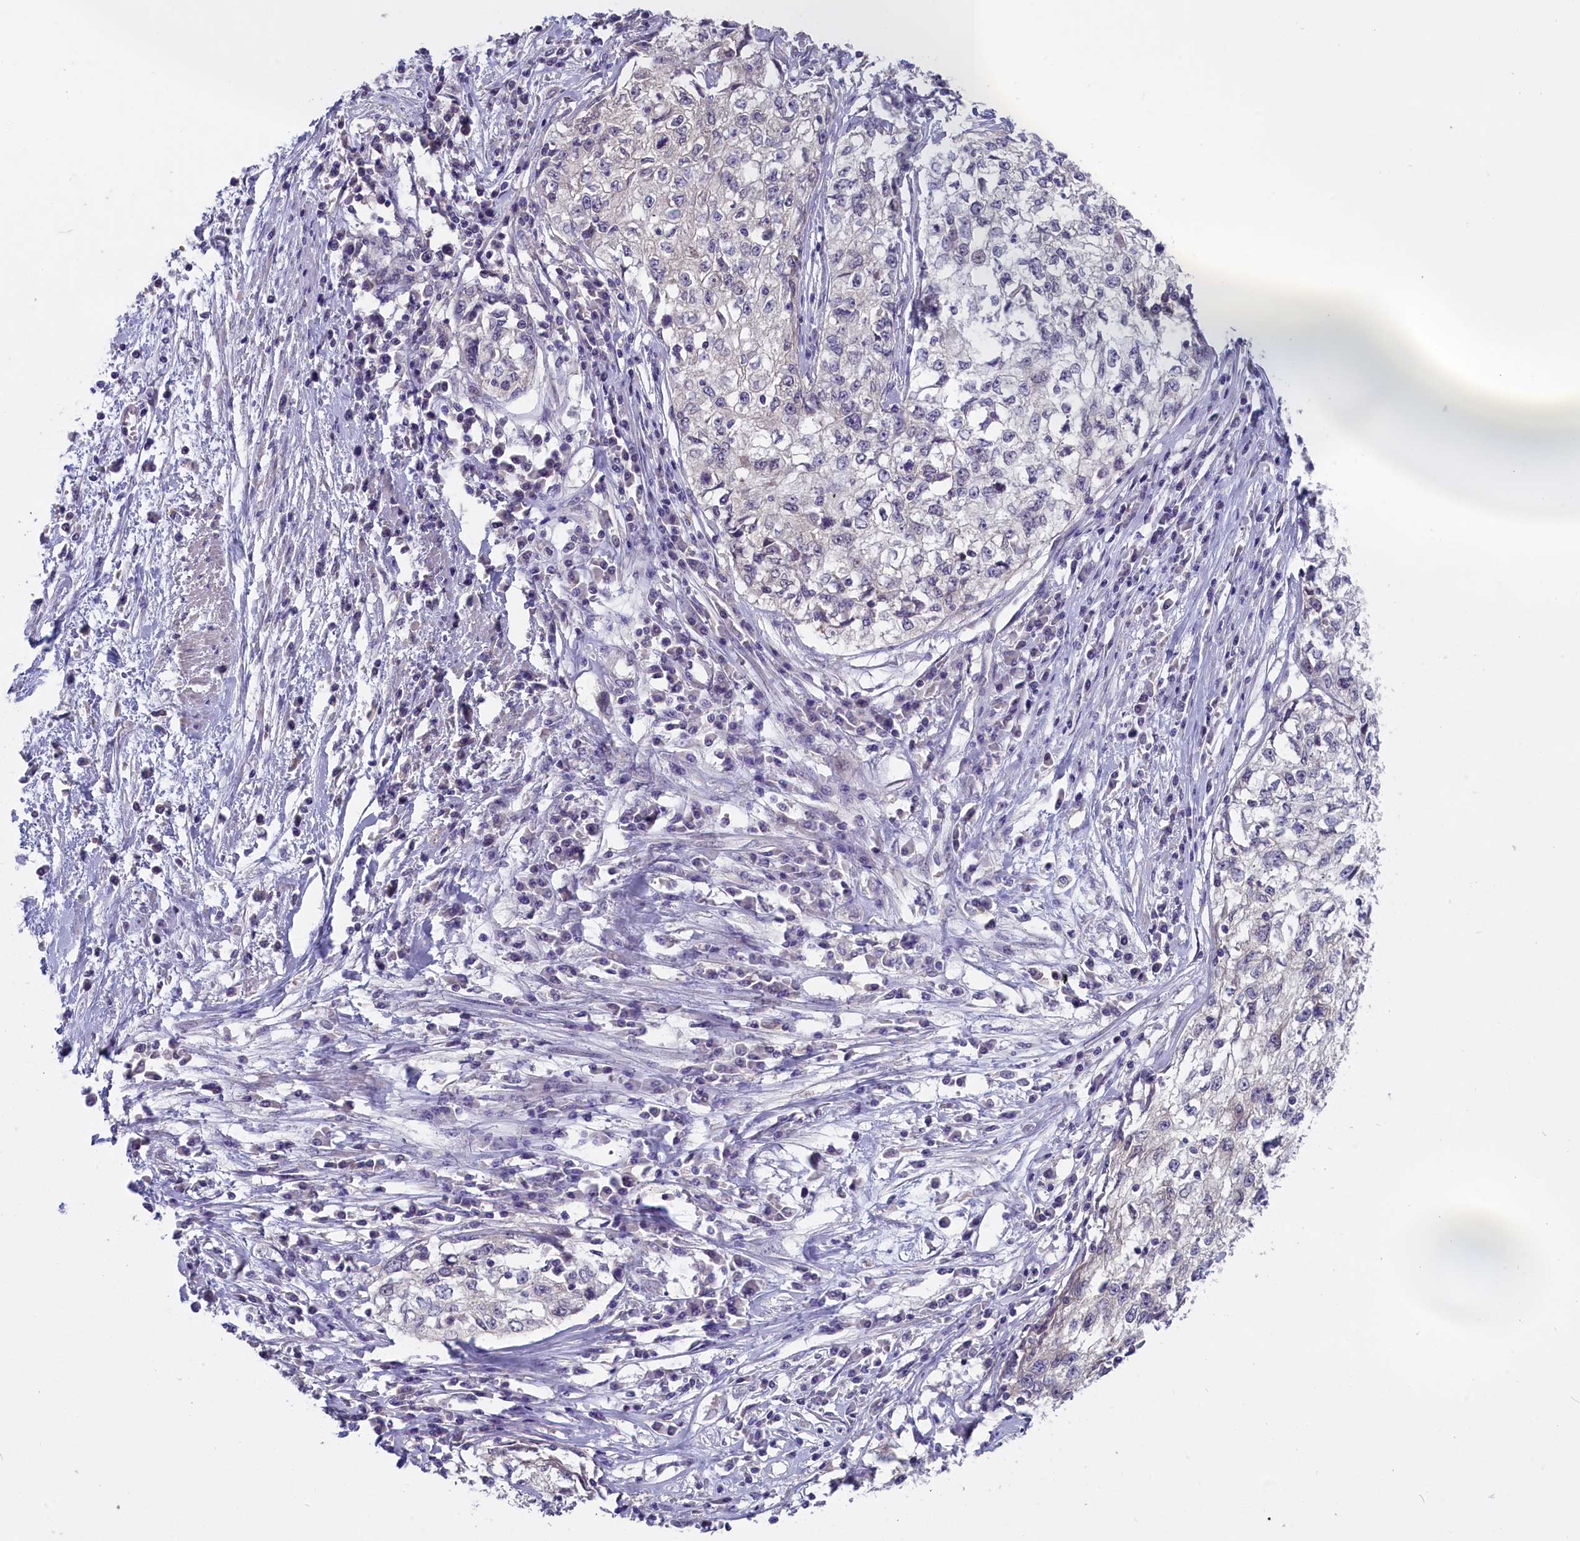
{"staining": {"intensity": "negative", "quantity": "none", "location": "none"}, "tissue": "cervical cancer", "cell_type": "Tumor cells", "image_type": "cancer", "snomed": [{"axis": "morphology", "description": "Squamous cell carcinoma, NOS"}, {"axis": "topography", "description": "Cervix"}], "caption": "Cervical cancer (squamous cell carcinoma) stained for a protein using immunohistochemistry demonstrates no positivity tumor cells.", "gene": "ENPP6", "patient": {"sex": "female", "age": 57}}